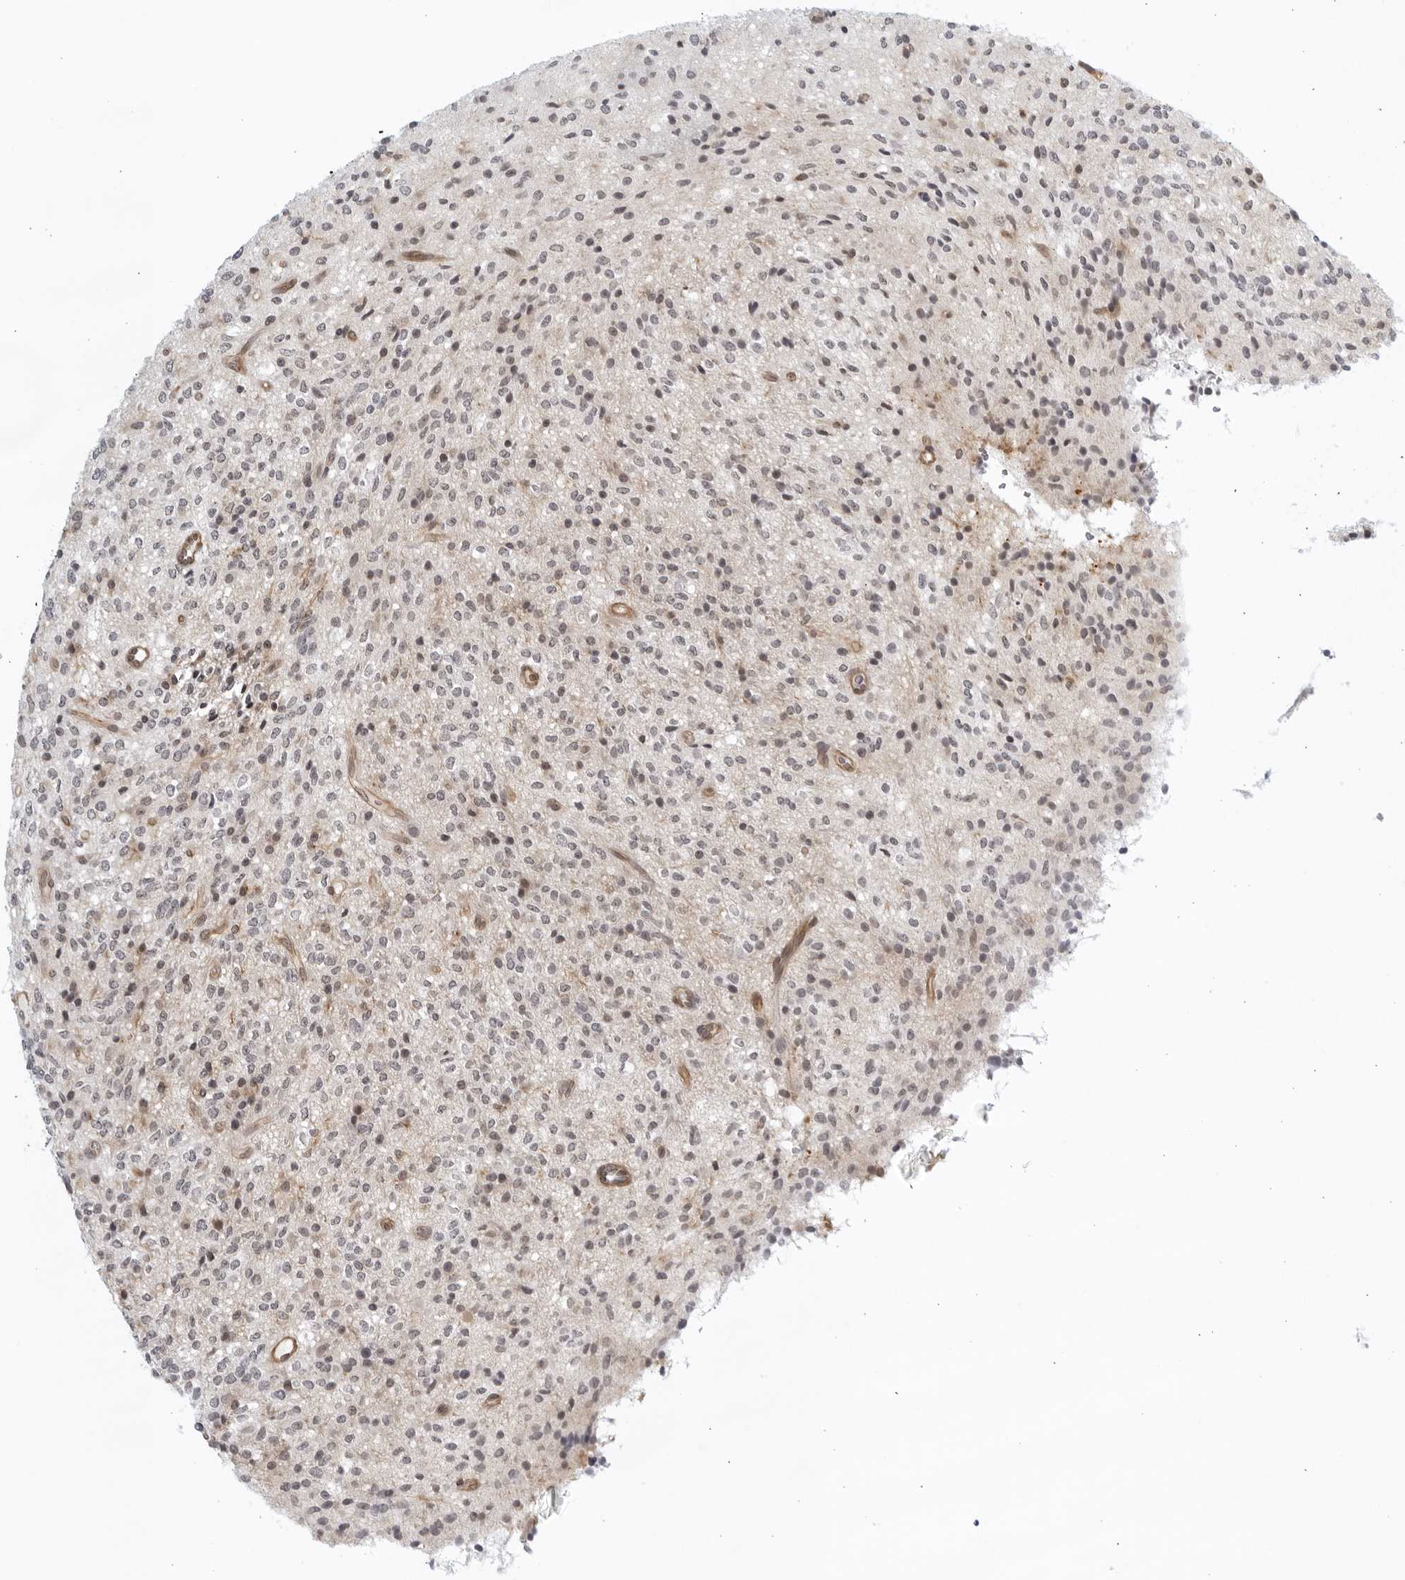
{"staining": {"intensity": "negative", "quantity": "none", "location": "none"}, "tissue": "glioma", "cell_type": "Tumor cells", "image_type": "cancer", "snomed": [{"axis": "morphology", "description": "Glioma, malignant, High grade"}, {"axis": "topography", "description": "Brain"}], "caption": "The IHC micrograph has no significant expression in tumor cells of glioma tissue.", "gene": "SERTAD4", "patient": {"sex": "male", "age": 34}}